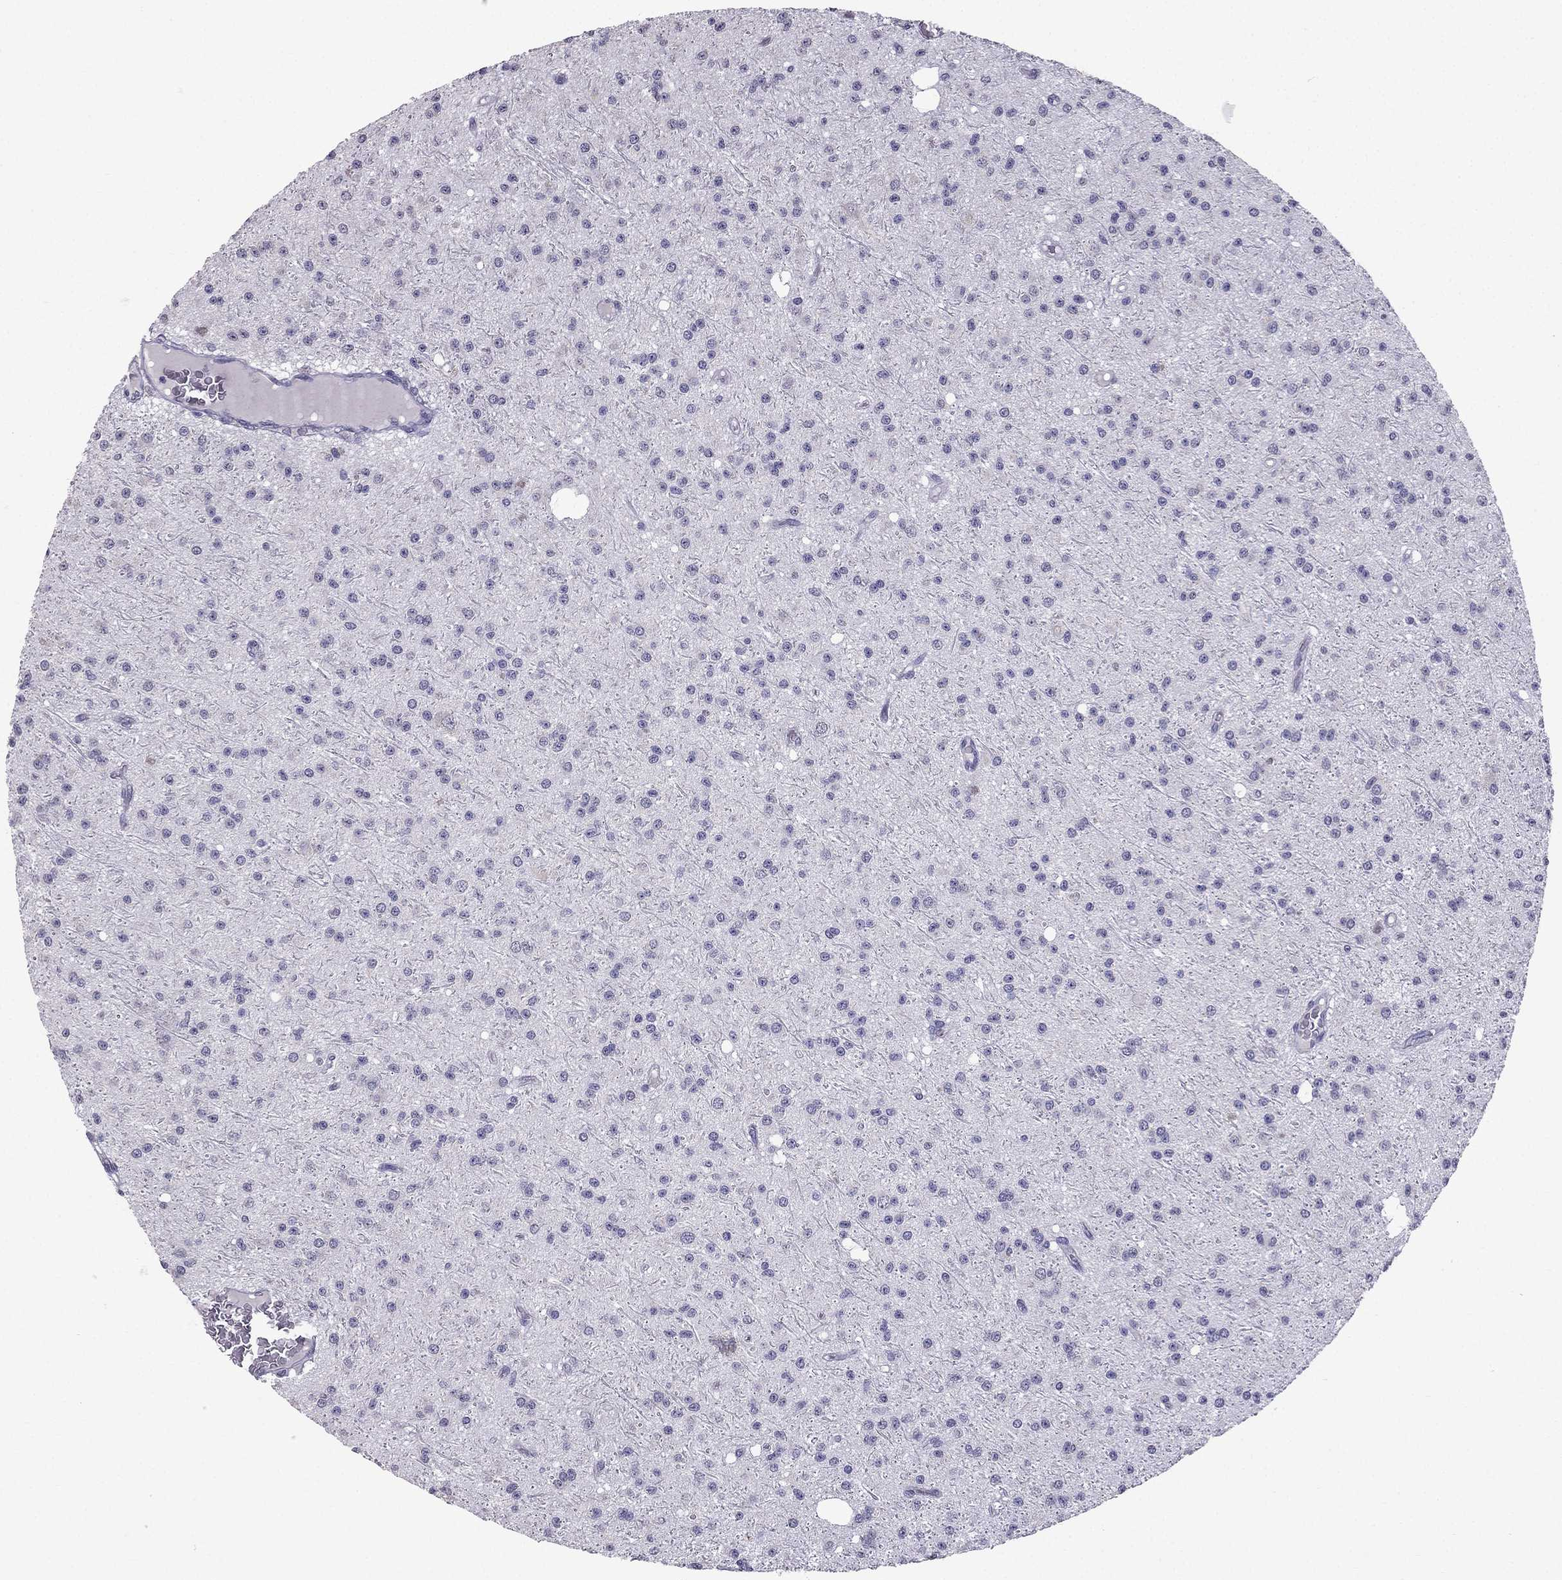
{"staining": {"intensity": "negative", "quantity": "none", "location": "none"}, "tissue": "glioma", "cell_type": "Tumor cells", "image_type": "cancer", "snomed": [{"axis": "morphology", "description": "Glioma, malignant, Low grade"}, {"axis": "topography", "description": "Brain"}], "caption": "An immunohistochemistry (IHC) photomicrograph of glioma is shown. There is no staining in tumor cells of glioma.", "gene": "SCG5", "patient": {"sex": "male", "age": 27}}